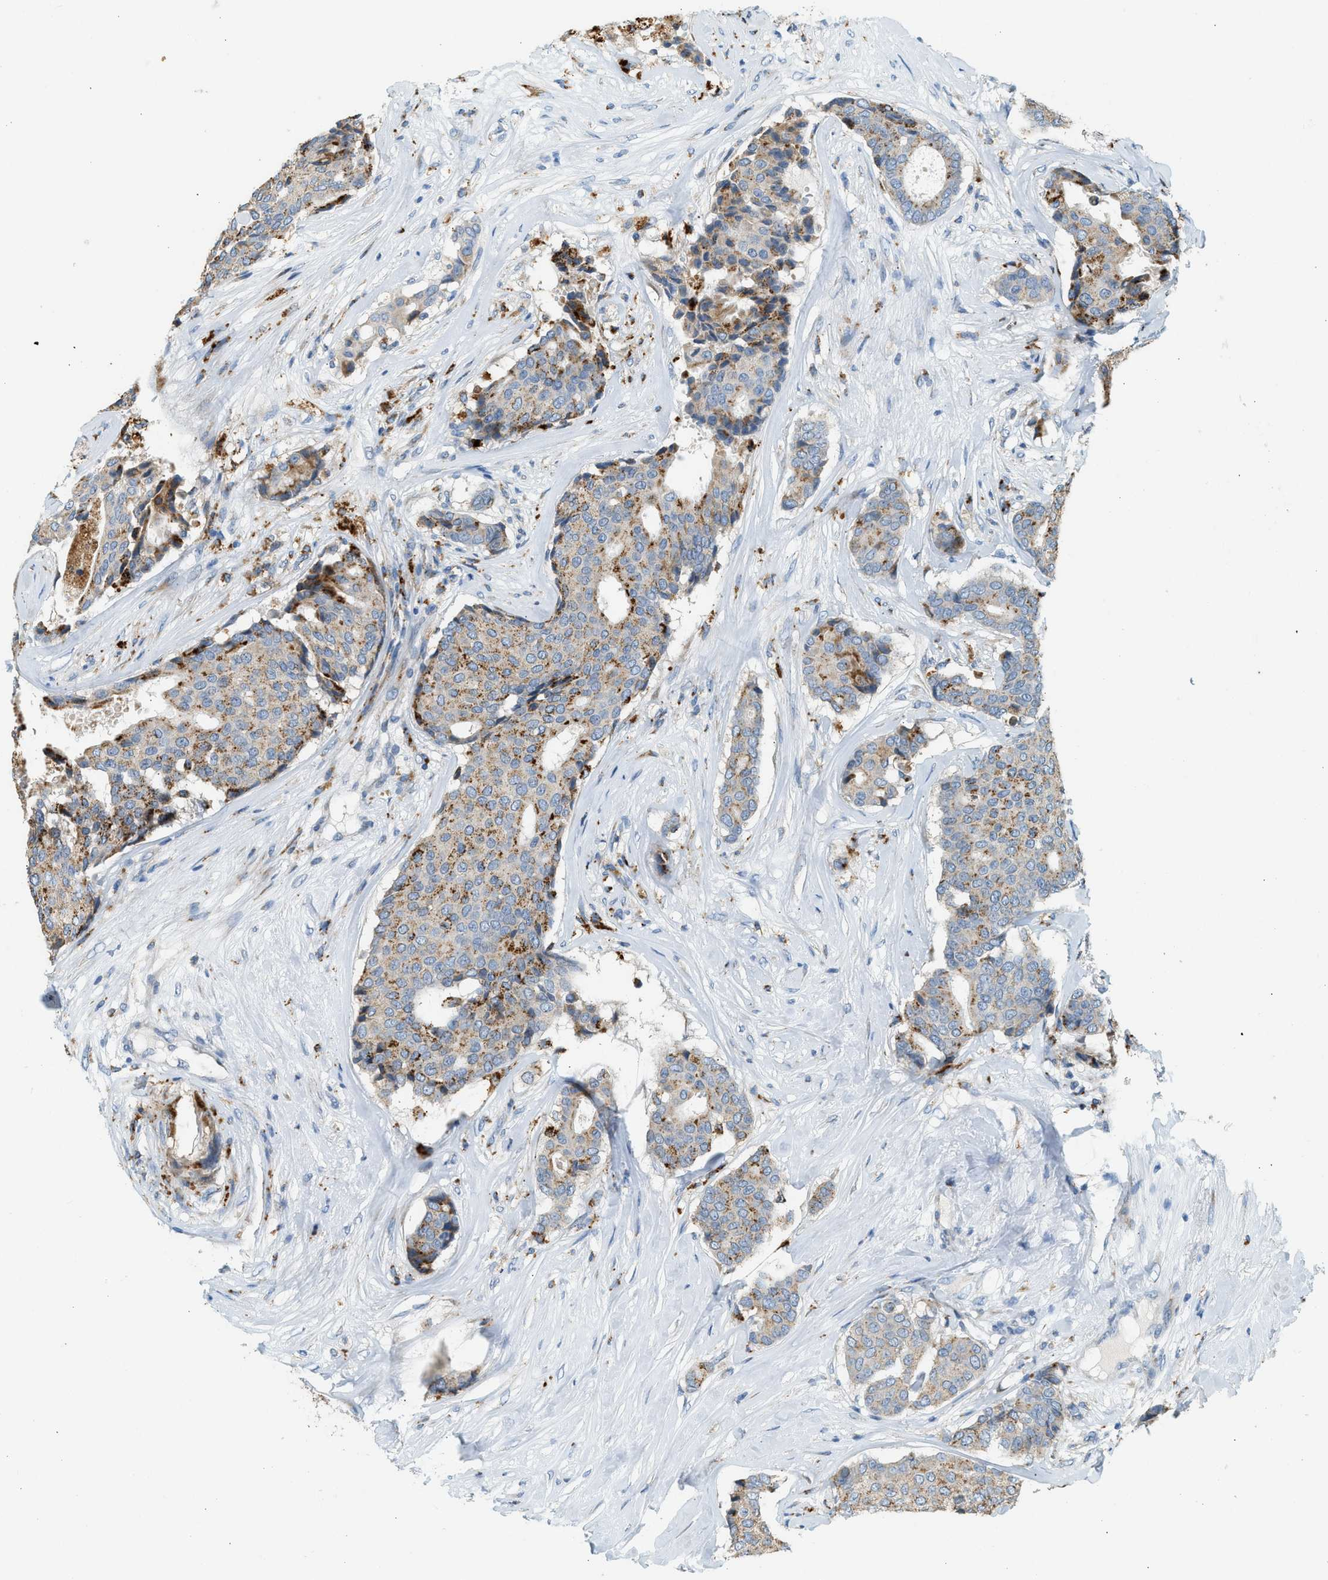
{"staining": {"intensity": "moderate", "quantity": ">75%", "location": "cytoplasmic/membranous"}, "tissue": "breast cancer", "cell_type": "Tumor cells", "image_type": "cancer", "snomed": [{"axis": "morphology", "description": "Duct carcinoma"}, {"axis": "topography", "description": "Breast"}], "caption": "Protein expression analysis of breast cancer shows moderate cytoplasmic/membranous staining in approximately >75% of tumor cells.", "gene": "CTSB", "patient": {"sex": "female", "age": 75}}